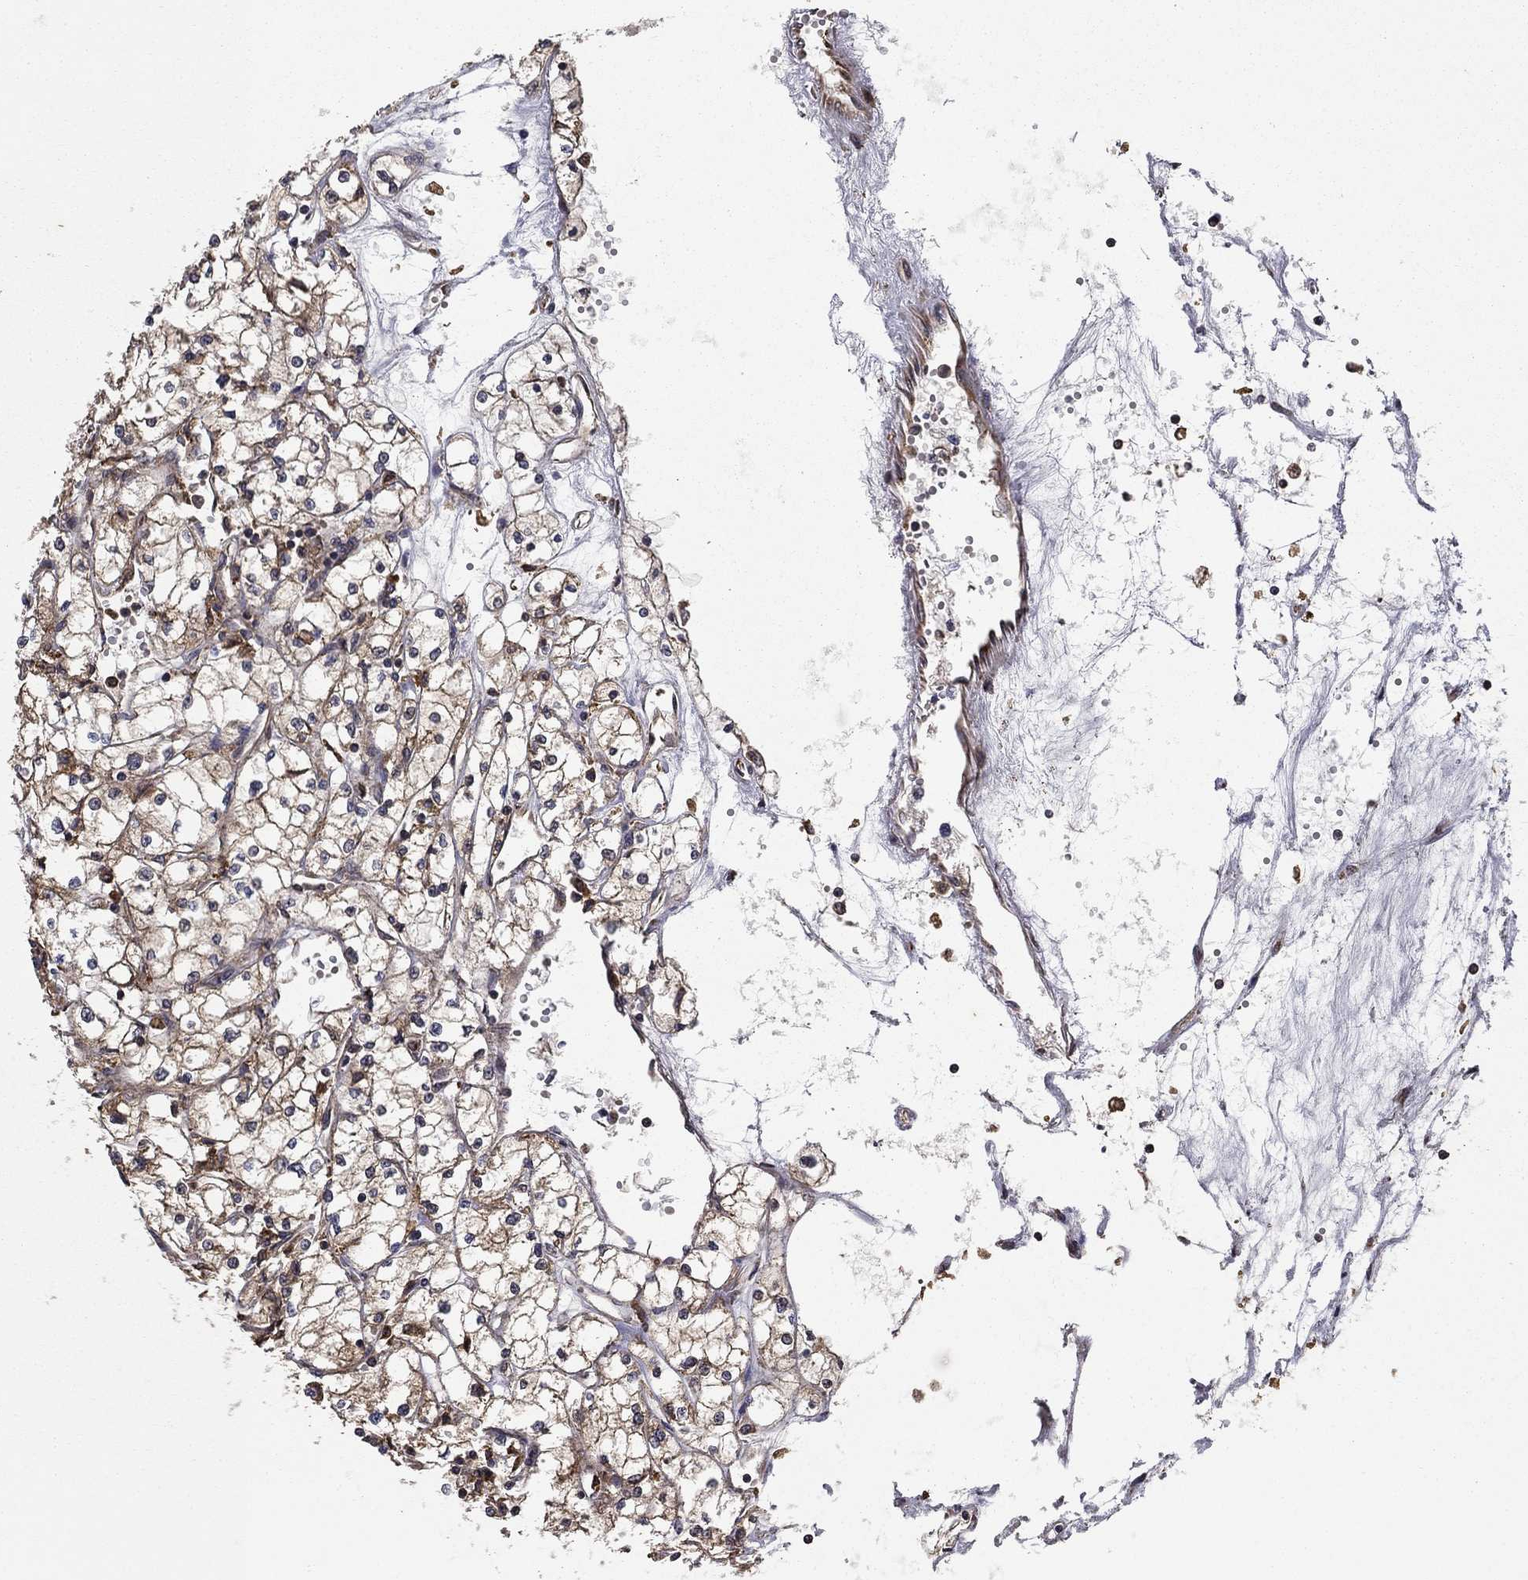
{"staining": {"intensity": "weak", "quantity": "25%-75%", "location": "cytoplasmic/membranous"}, "tissue": "renal cancer", "cell_type": "Tumor cells", "image_type": "cancer", "snomed": [{"axis": "morphology", "description": "Adenocarcinoma, NOS"}, {"axis": "topography", "description": "Kidney"}], "caption": "There is low levels of weak cytoplasmic/membranous staining in tumor cells of renal adenocarcinoma, as demonstrated by immunohistochemical staining (brown color).", "gene": "BABAM2", "patient": {"sex": "male", "age": 67}}